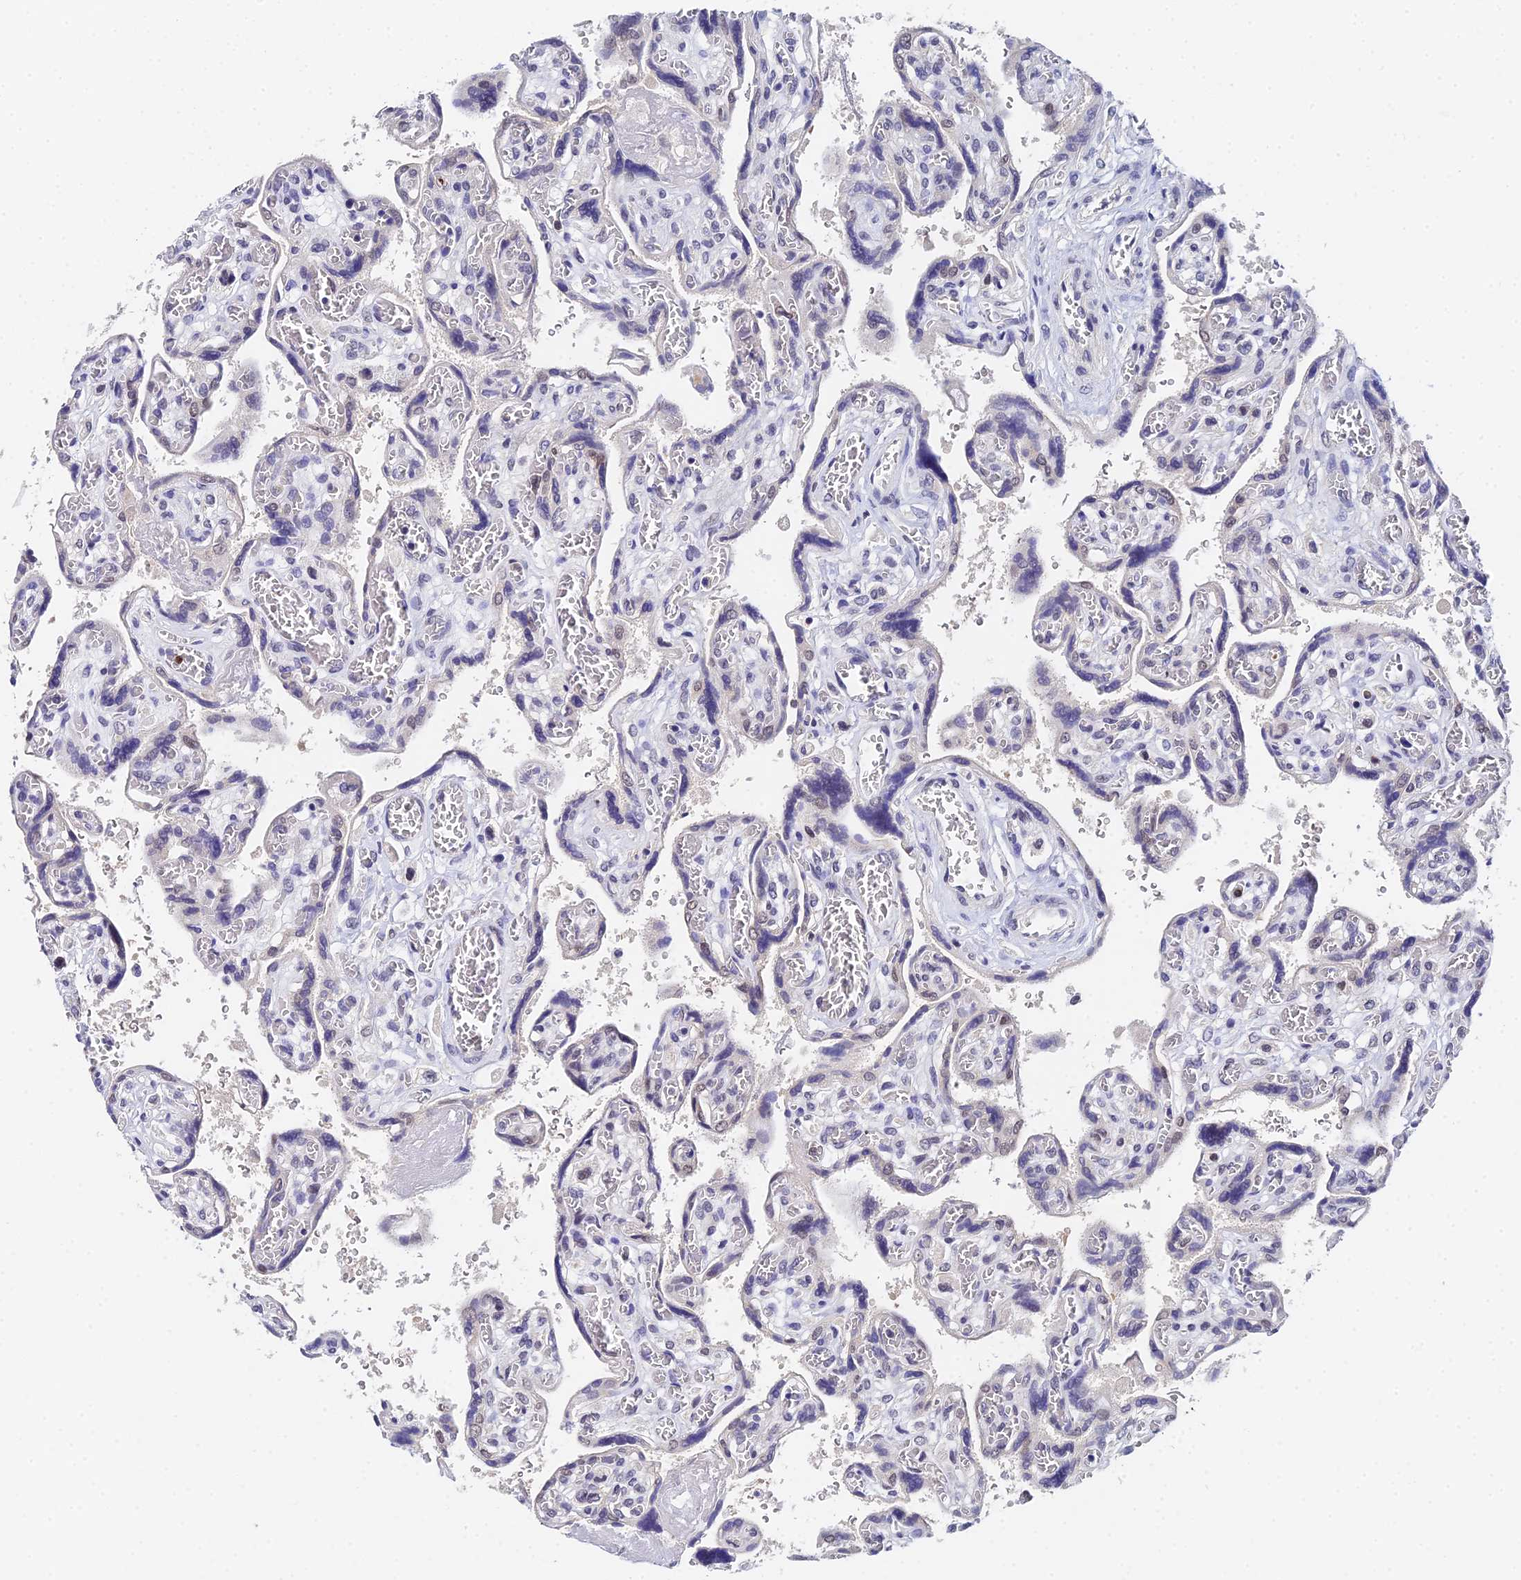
{"staining": {"intensity": "moderate", "quantity": "<25%", "location": "nuclear"}, "tissue": "placenta", "cell_type": "Trophoblastic cells", "image_type": "normal", "snomed": [{"axis": "morphology", "description": "Normal tissue, NOS"}, {"axis": "topography", "description": "Placenta"}], "caption": "DAB immunohistochemical staining of unremarkable placenta exhibits moderate nuclear protein expression in about <25% of trophoblastic cells. Nuclei are stained in blue.", "gene": "MAGOHB", "patient": {"sex": "female", "age": 39}}